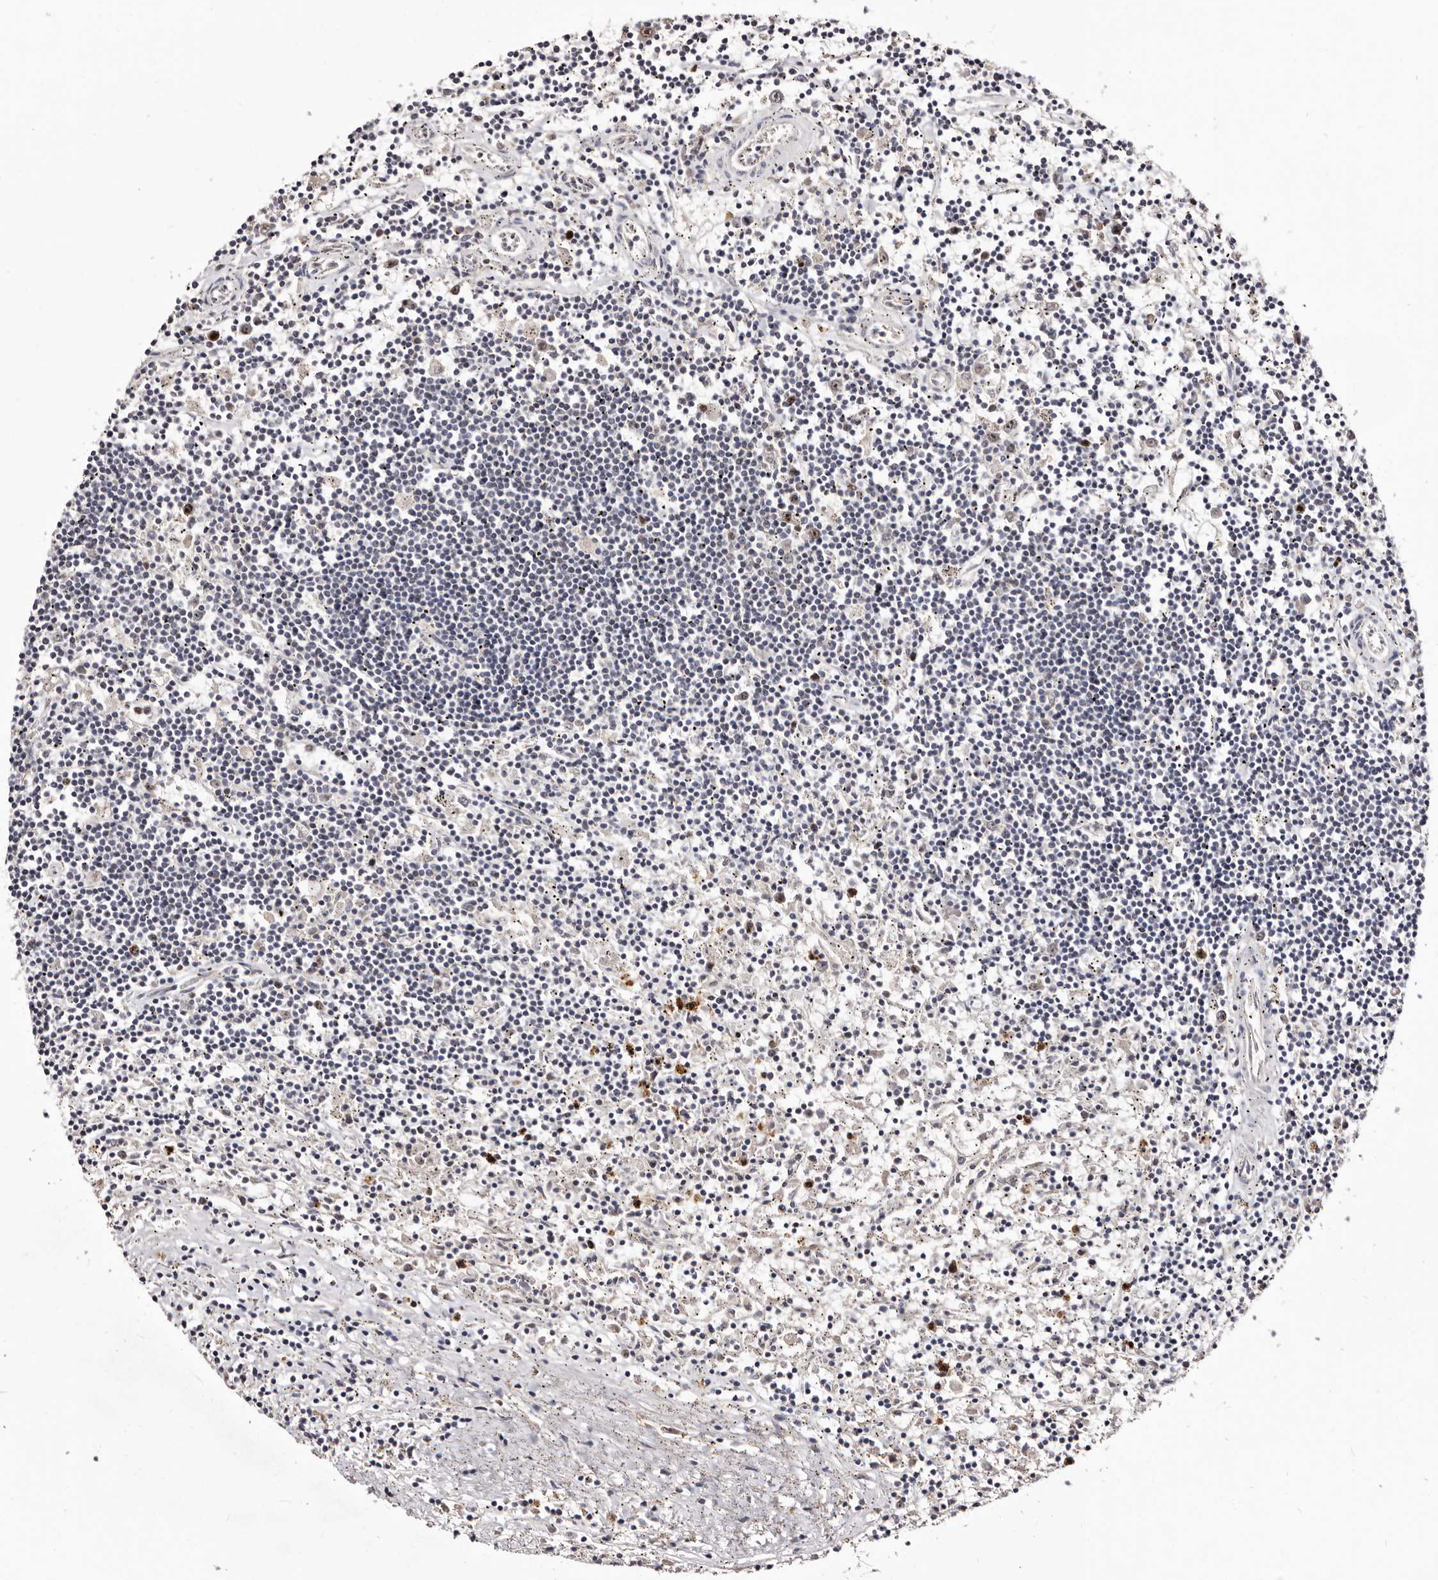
{"staining": {"intensity": "negative", "quantity": "none", "location": "none"}, "tissue": "lymphoma", "cell_type": "Tumor cells", "image_type": "cancer", "snomed": [{"axis": "morphology", "description": "Malignant lymphoma, non-Hodgkin's type, Low grade"}, {"axis": "topography", "description": "Spleen"}], "caption": "High power microscopy histopathology image of an immunohistochemistry histopathology image of low-grade malignant lymphoma, non-Hodgkin's type, revealing no significant staining in tumor cells.", "gene": "CDCA8", "patient": {"sex": "male", "age": 76}}